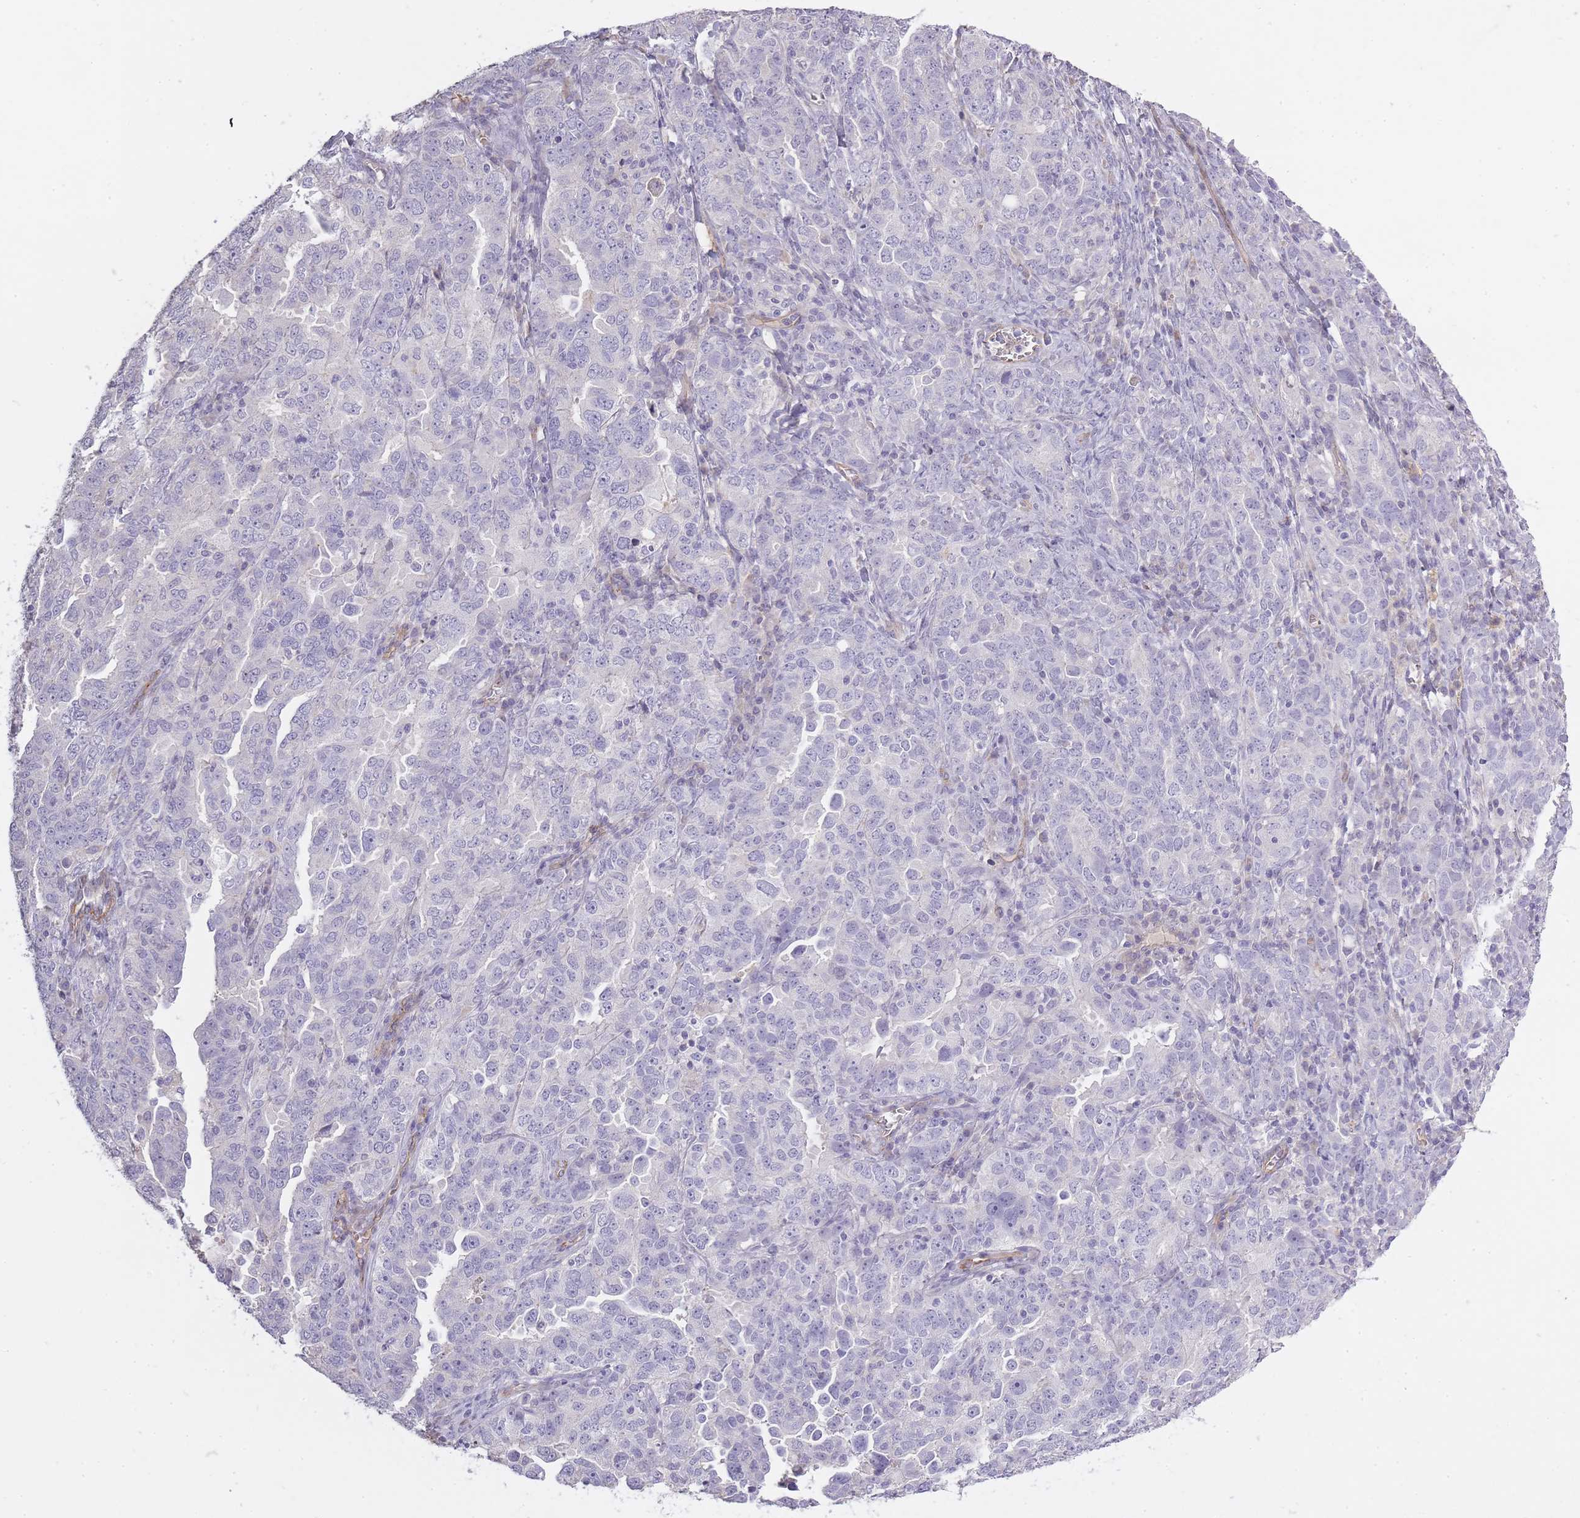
{"staining": {"intensity": "negative", "quantity": "none", "location": "none"}, "tissue": "ovarian cancer", "cell_type": "Tumor cells", "image_type": "cancer", "snomed": [{"axis": "morphology", "description": "Carcinoma, endometroid"}, {"axis": "topography", "description": "Ovary"}], "caption": "An immunohistochemistry photomicrograph of endometroid carcinoma (ovarian) is shown. There is no staining in tumor cells of endometroid carcinoma (ovarian).", "gene": "SLC8A2", "patient": {"sex": "female", "age": 62}}